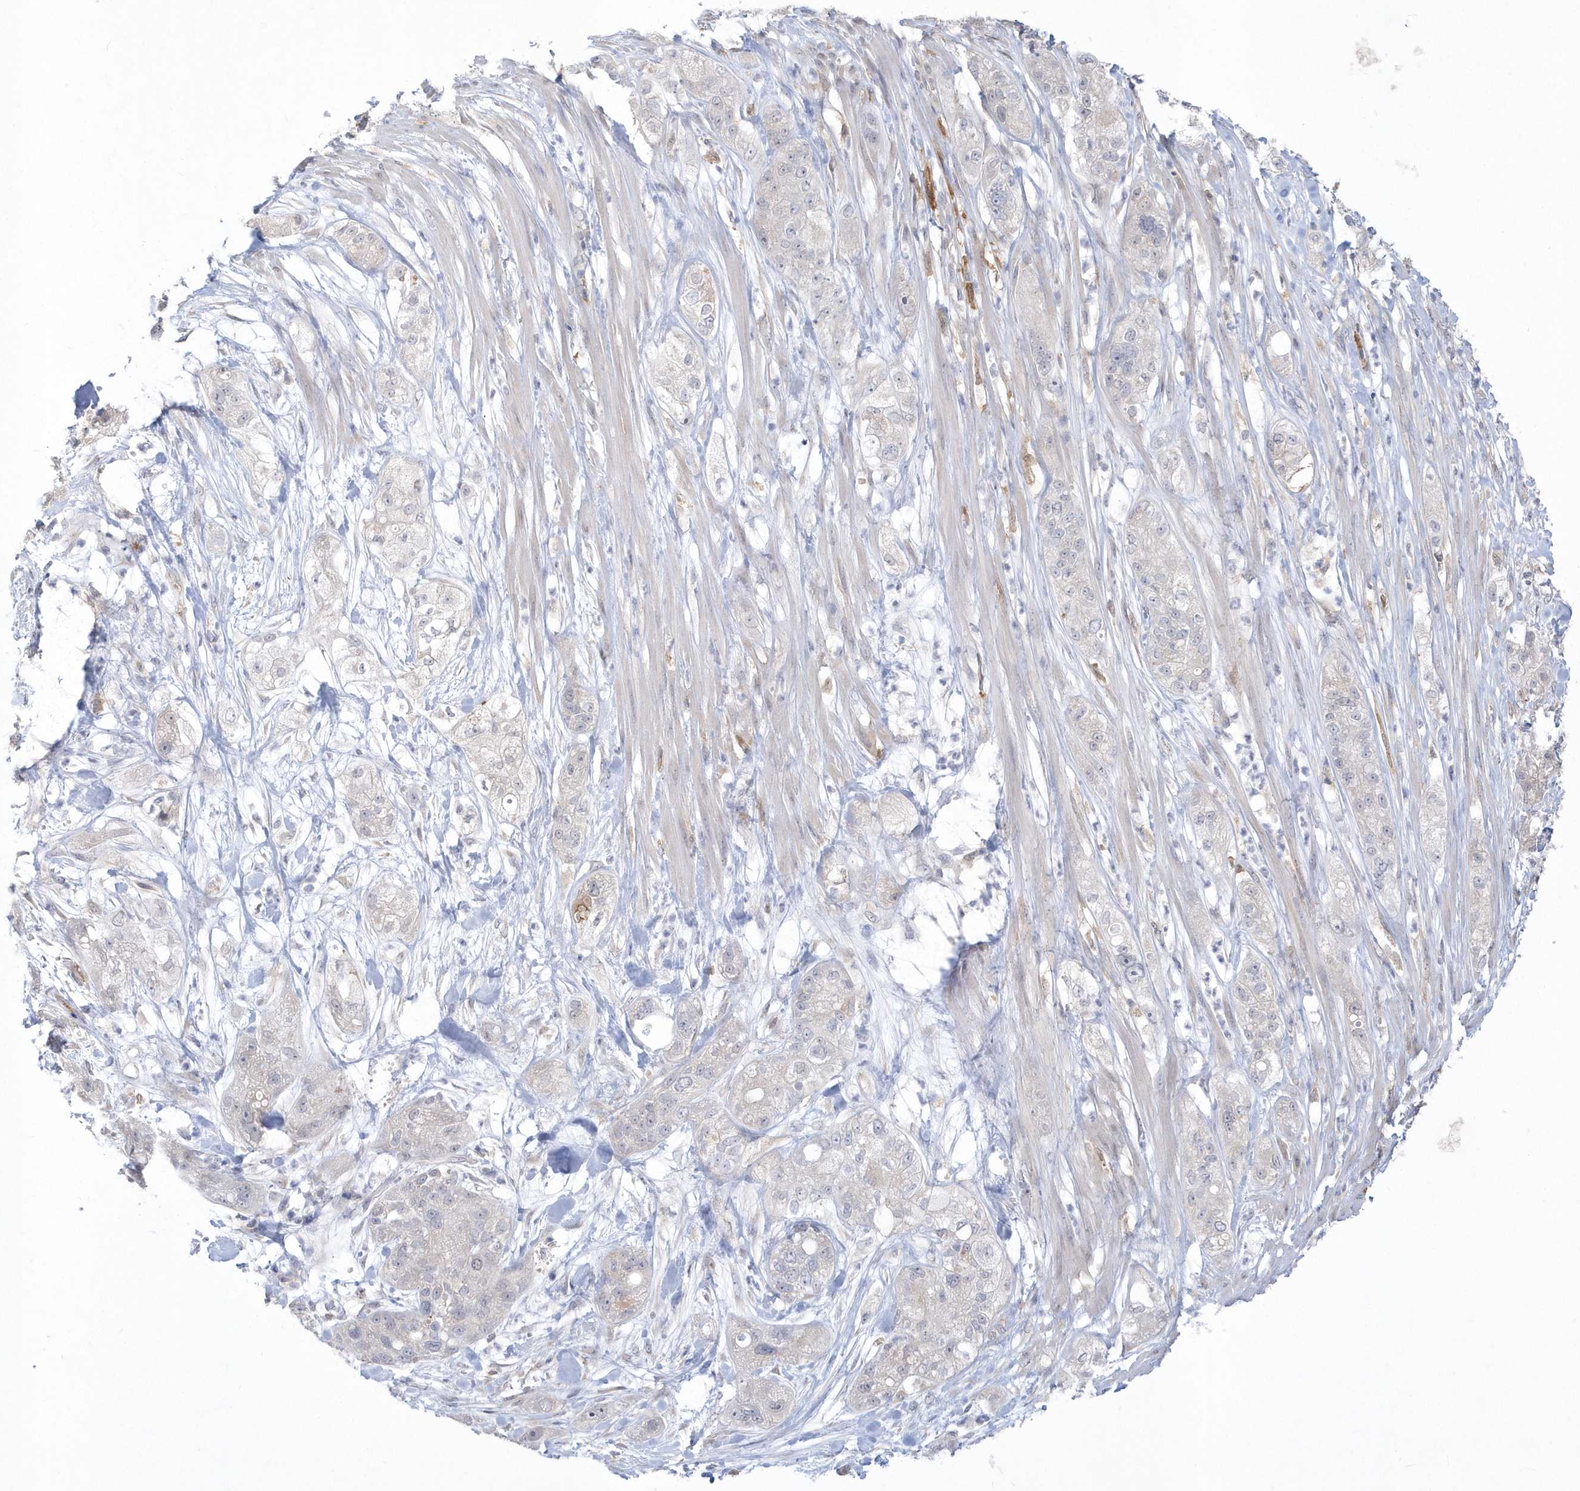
{"staining": {"intensity": "negative", "quantity": "none", "location": "none"}, "tissue": "pancreatic cancer", "cell_type": "Tumor cells", "image_type": "cancer", "snomed": [{"axis": "morphology", "description": "Adenocarcinoma, NOS"}, {"axis": "topography", "description": "Pancreas"}], "caption": "A high-resolution image shows immunohistochemistry (IHC) staining of pancreatic adenocarcinoma, which displays no significant positivity in tumor cells. Nuclei are stained in blue.", "gene": "TSPEAR", "patient": {"sex": "female", "age": 78}}